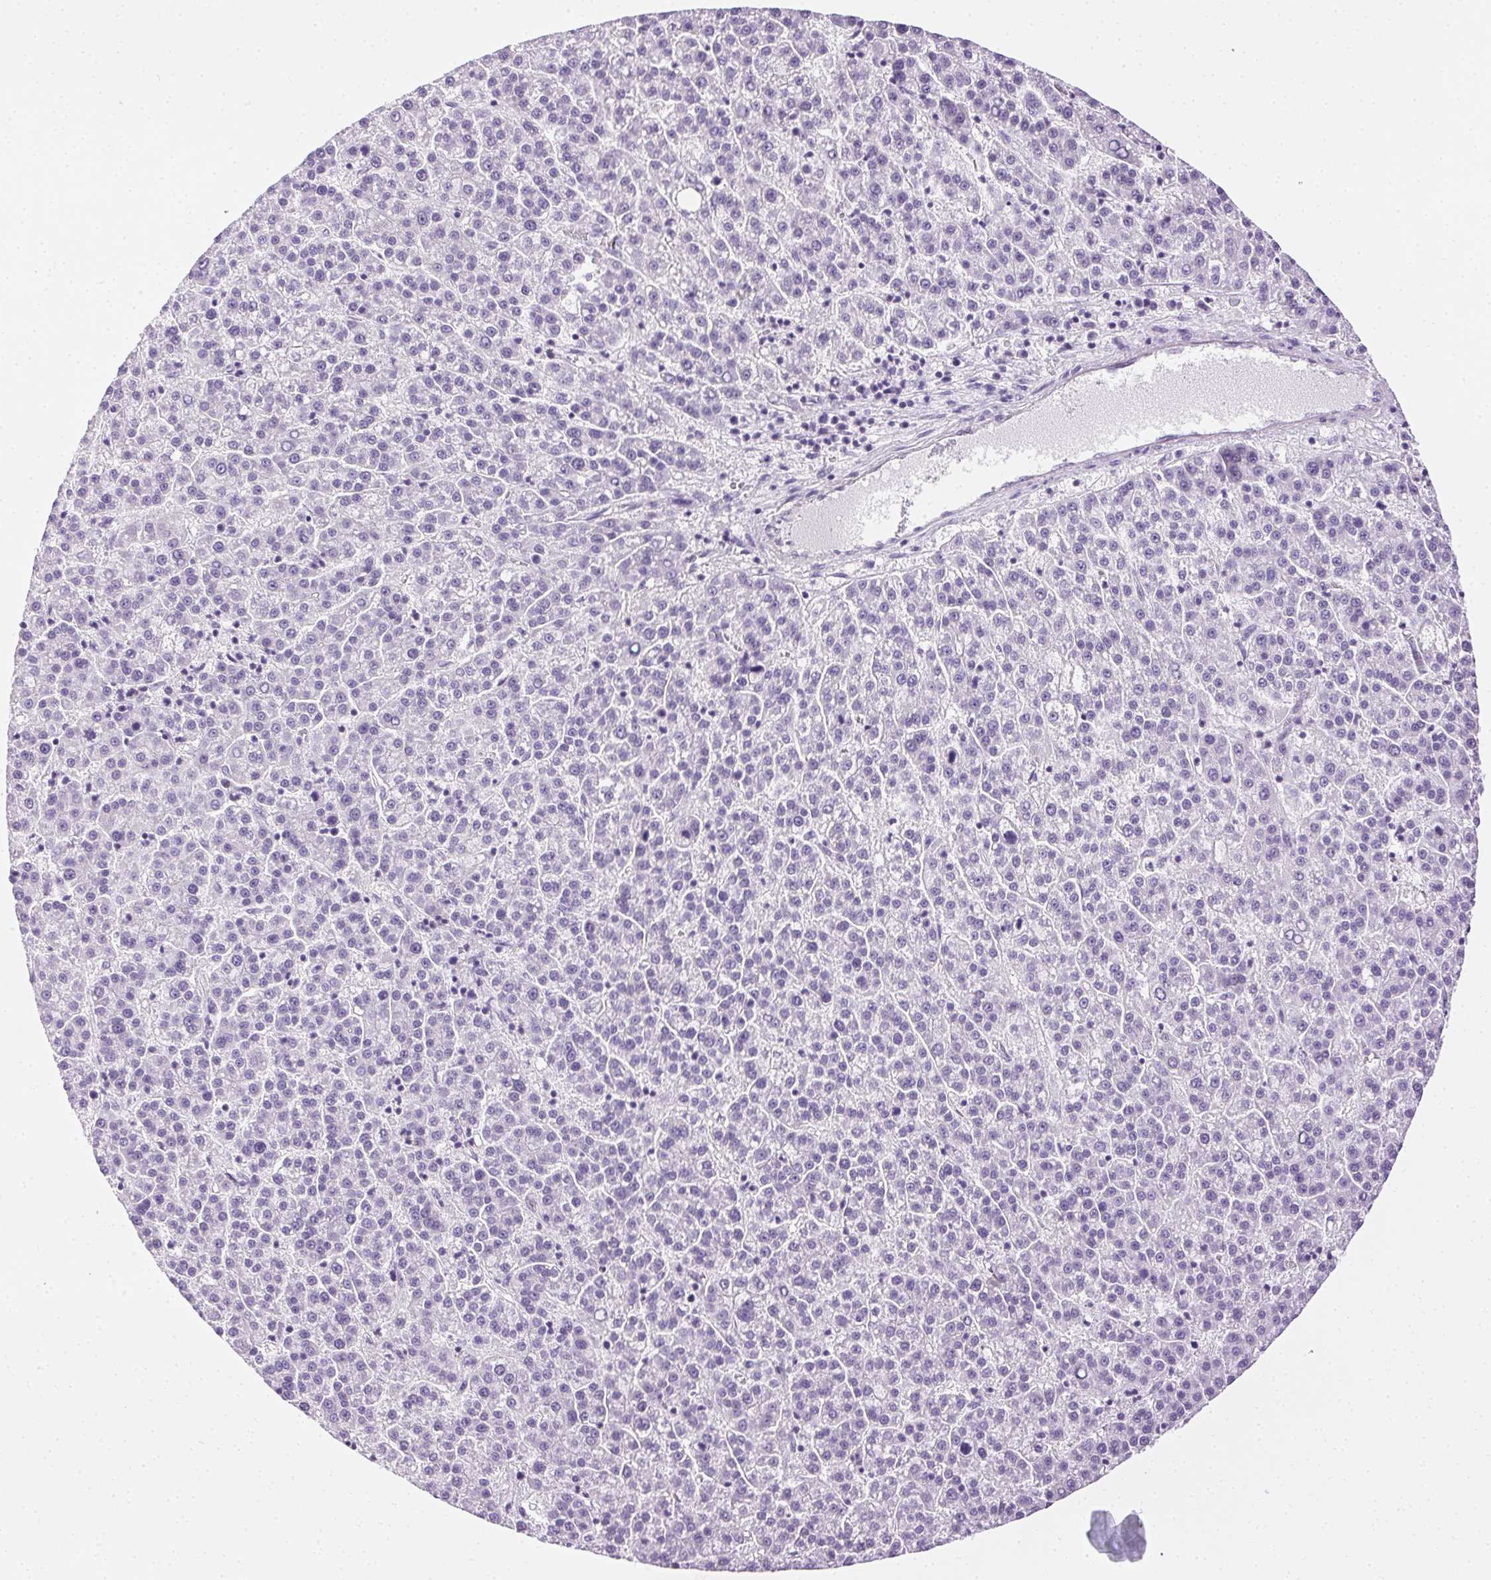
{"staining": {"intensity": "negative", "quantity": "none", "location": "none"}, "tissue": "liver cancer", "cell_type": "Tumor cells", "image_type": "cancer", "snomed": [{"axis": "morphology", "description": "Carcinoma, Hepatocellular, NOS"}, {"axis": "topography", "description": "Liver"}], "caption": "The photomicrograph demonstrates no significant positivity in tumor cells of liver cancer.", "gene": "C20orf85", "patient": {"sex": "female", "age": 58}}